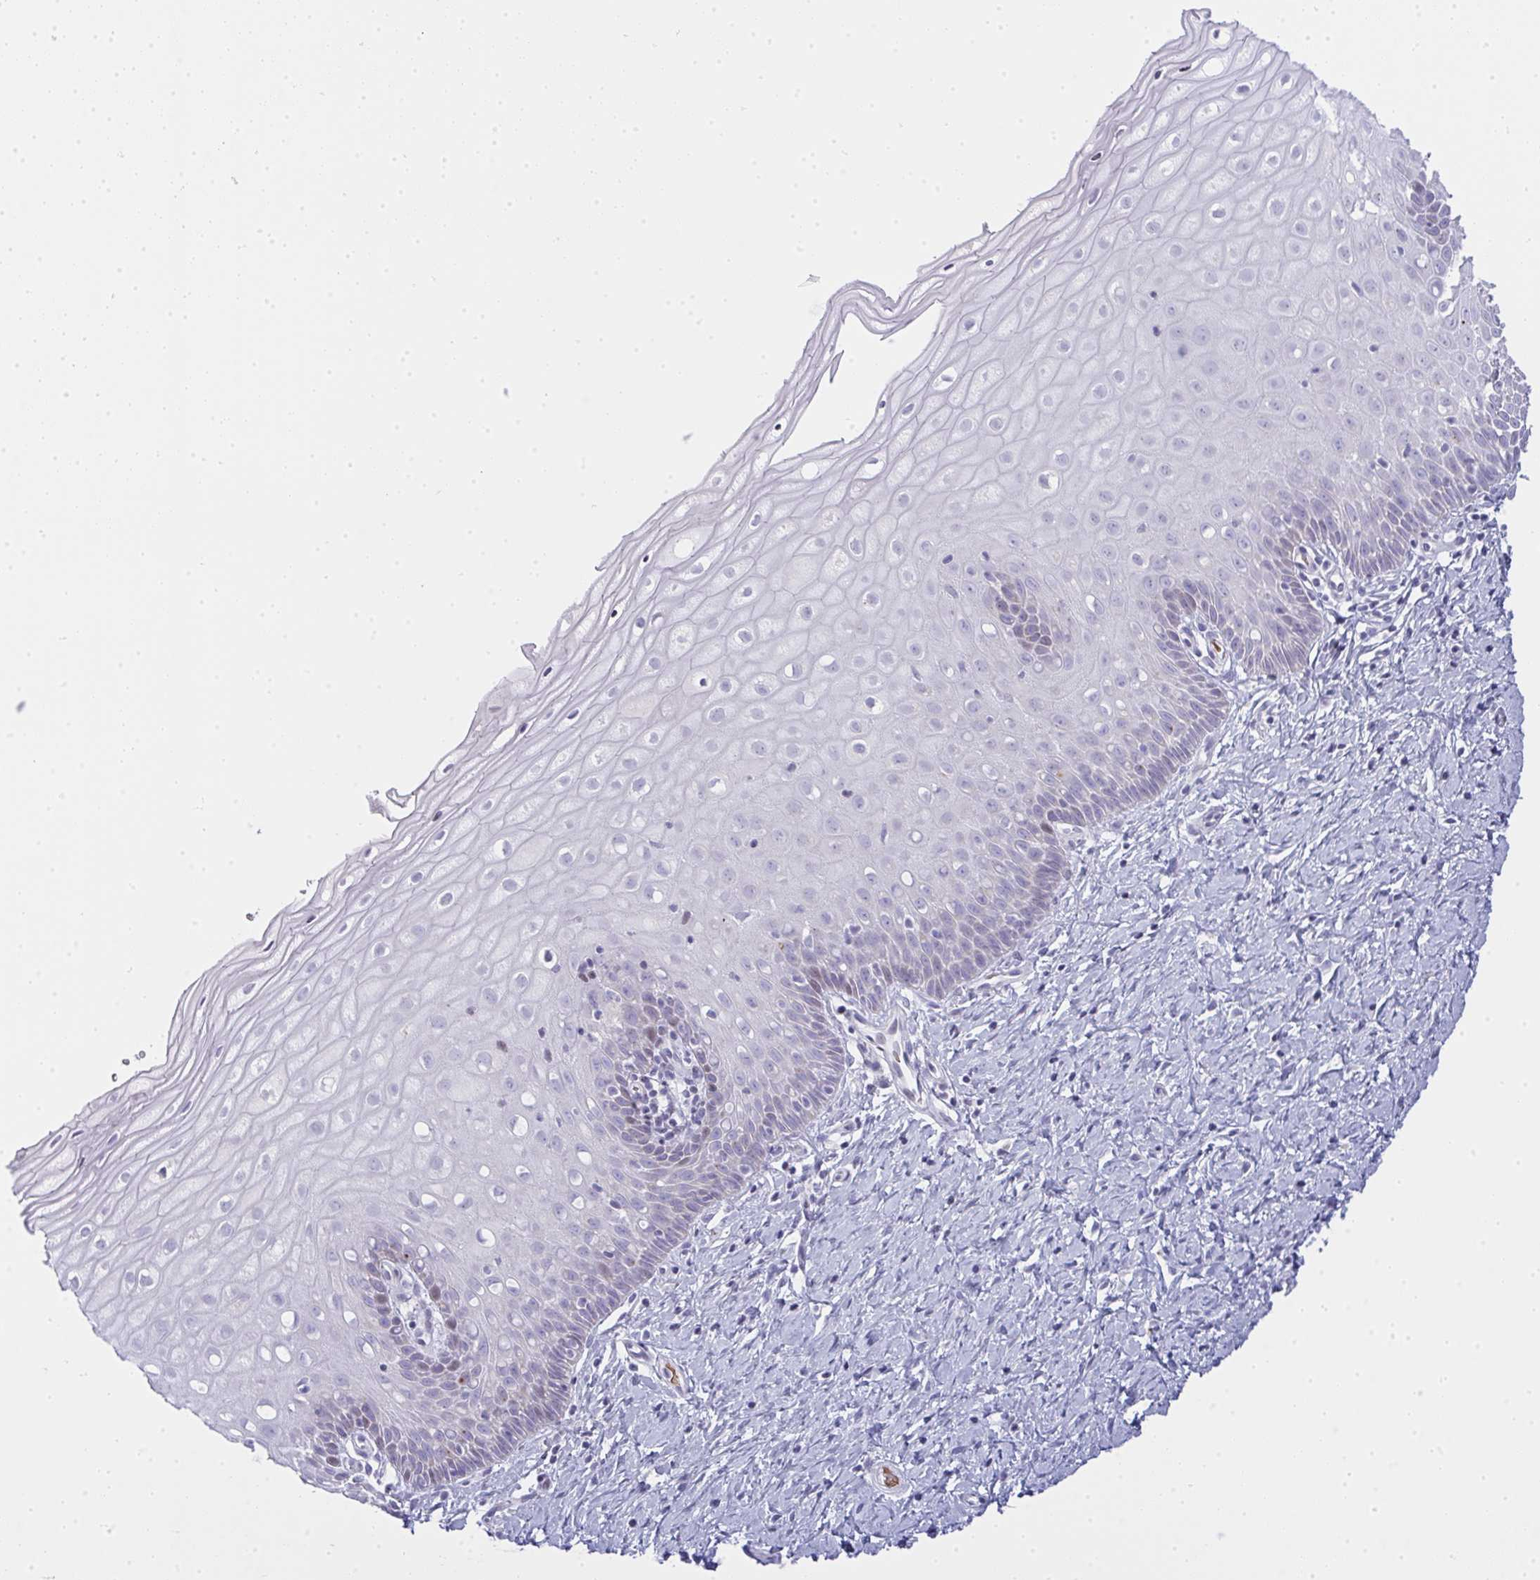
{"staining": {"intensity": "negative", "quantity": "none", "location": "none"}, "tissue": "cervix", "cell_type": "Glandular cells", "image_type": "normal", "snomed": [{"axis": "morphology", "description": "Normal tissue, NOS"}, {"axis": "topography", "description": "Cervix"}], "caption": "DAB immunohistochemical staining of normal cervix displays no significant expression in glandular cells. (Brightfield microscopy of DAB (3,3'-diaminobenzidine) immunohistochemistry at high magnification).", "gene": "ZNF182", "patient": {"sex": "female", "age": 37}}